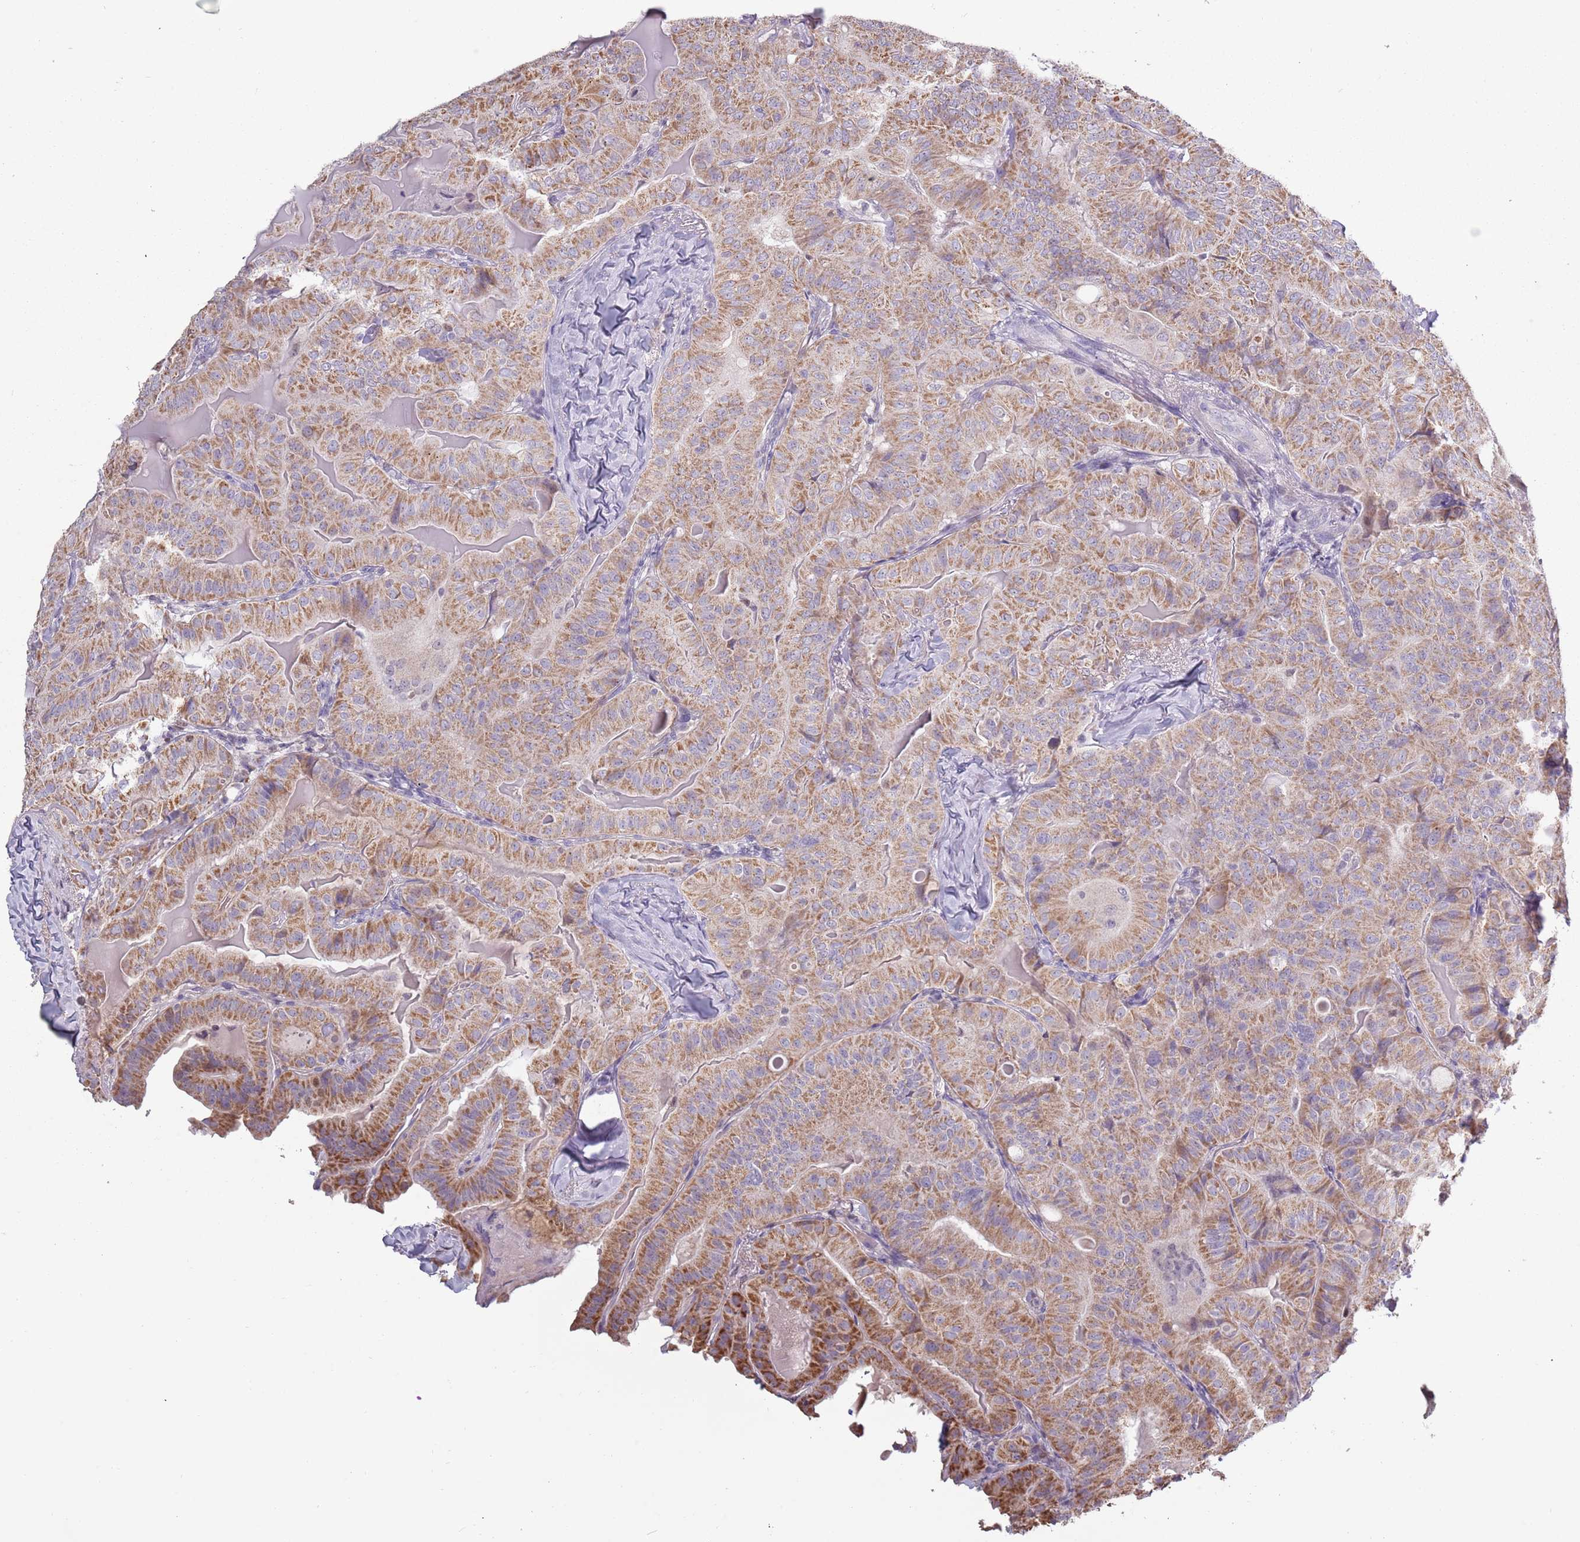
{"staining": {"intensity": "moderate", "quantity": ">75%", "location": "cytoplasmic/membranous"}, "tissue": "thyroid cancer", "cell_type": "Tumor cells", "image_type": "cancer", "snomed": [{"axis": "morphology", "description": "Papillary adenocarcinoma, NOS"}, {"axis": "topography", "description": "Thyroid gland"}], "caption": "A high-resolution image shows immunohistochemistry staining of papillary adenocarcinoma (thyroid), which demonstrates moderate cytoplasmic/membranous staining in about >75% of tumor cells.", "gene": "SYS1", "patient": {"sex": "female", "age": 68}}